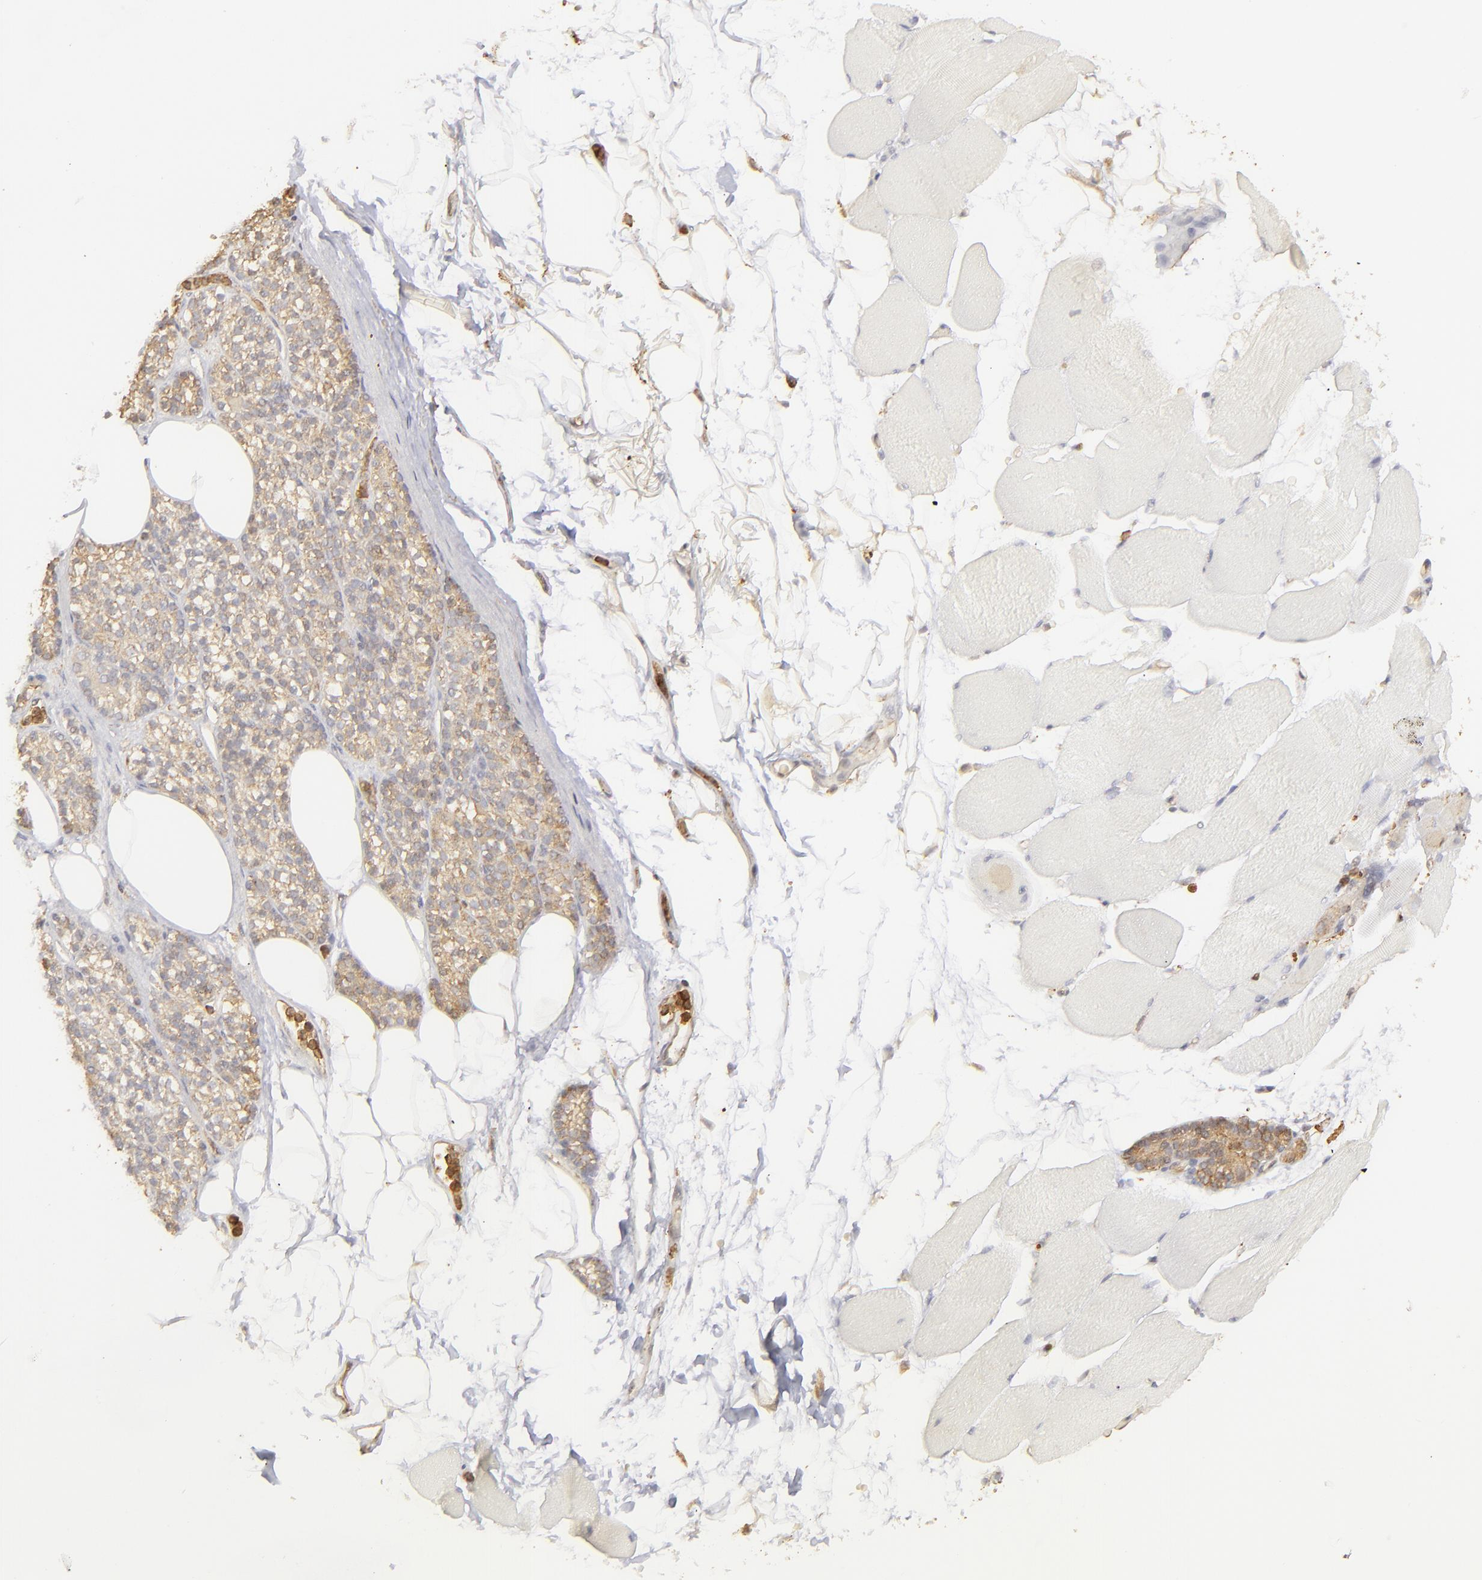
{"staining": {"intensity": "weak", "quantity": "<25%", "location": "cytoplasmic/membranous"}, "tissue": "skeletal muscle", "cell_type": "Myocytes", "image_type": "normal", "snomed": [{"axis": "morphology", "description": "Normal tissue, NOS"}, {"axis": "topography", "description": "Skeletal muscle"}, {"axis": "topography", "description": "Parathyroid gland"}], "caption": "IHC image of unremarkable human skeletal muscle stained for a protein (brown), which reveals no positivity in myocytes.", "gene": "ACTB", "patient": {"sex": "female", "age": 37}}